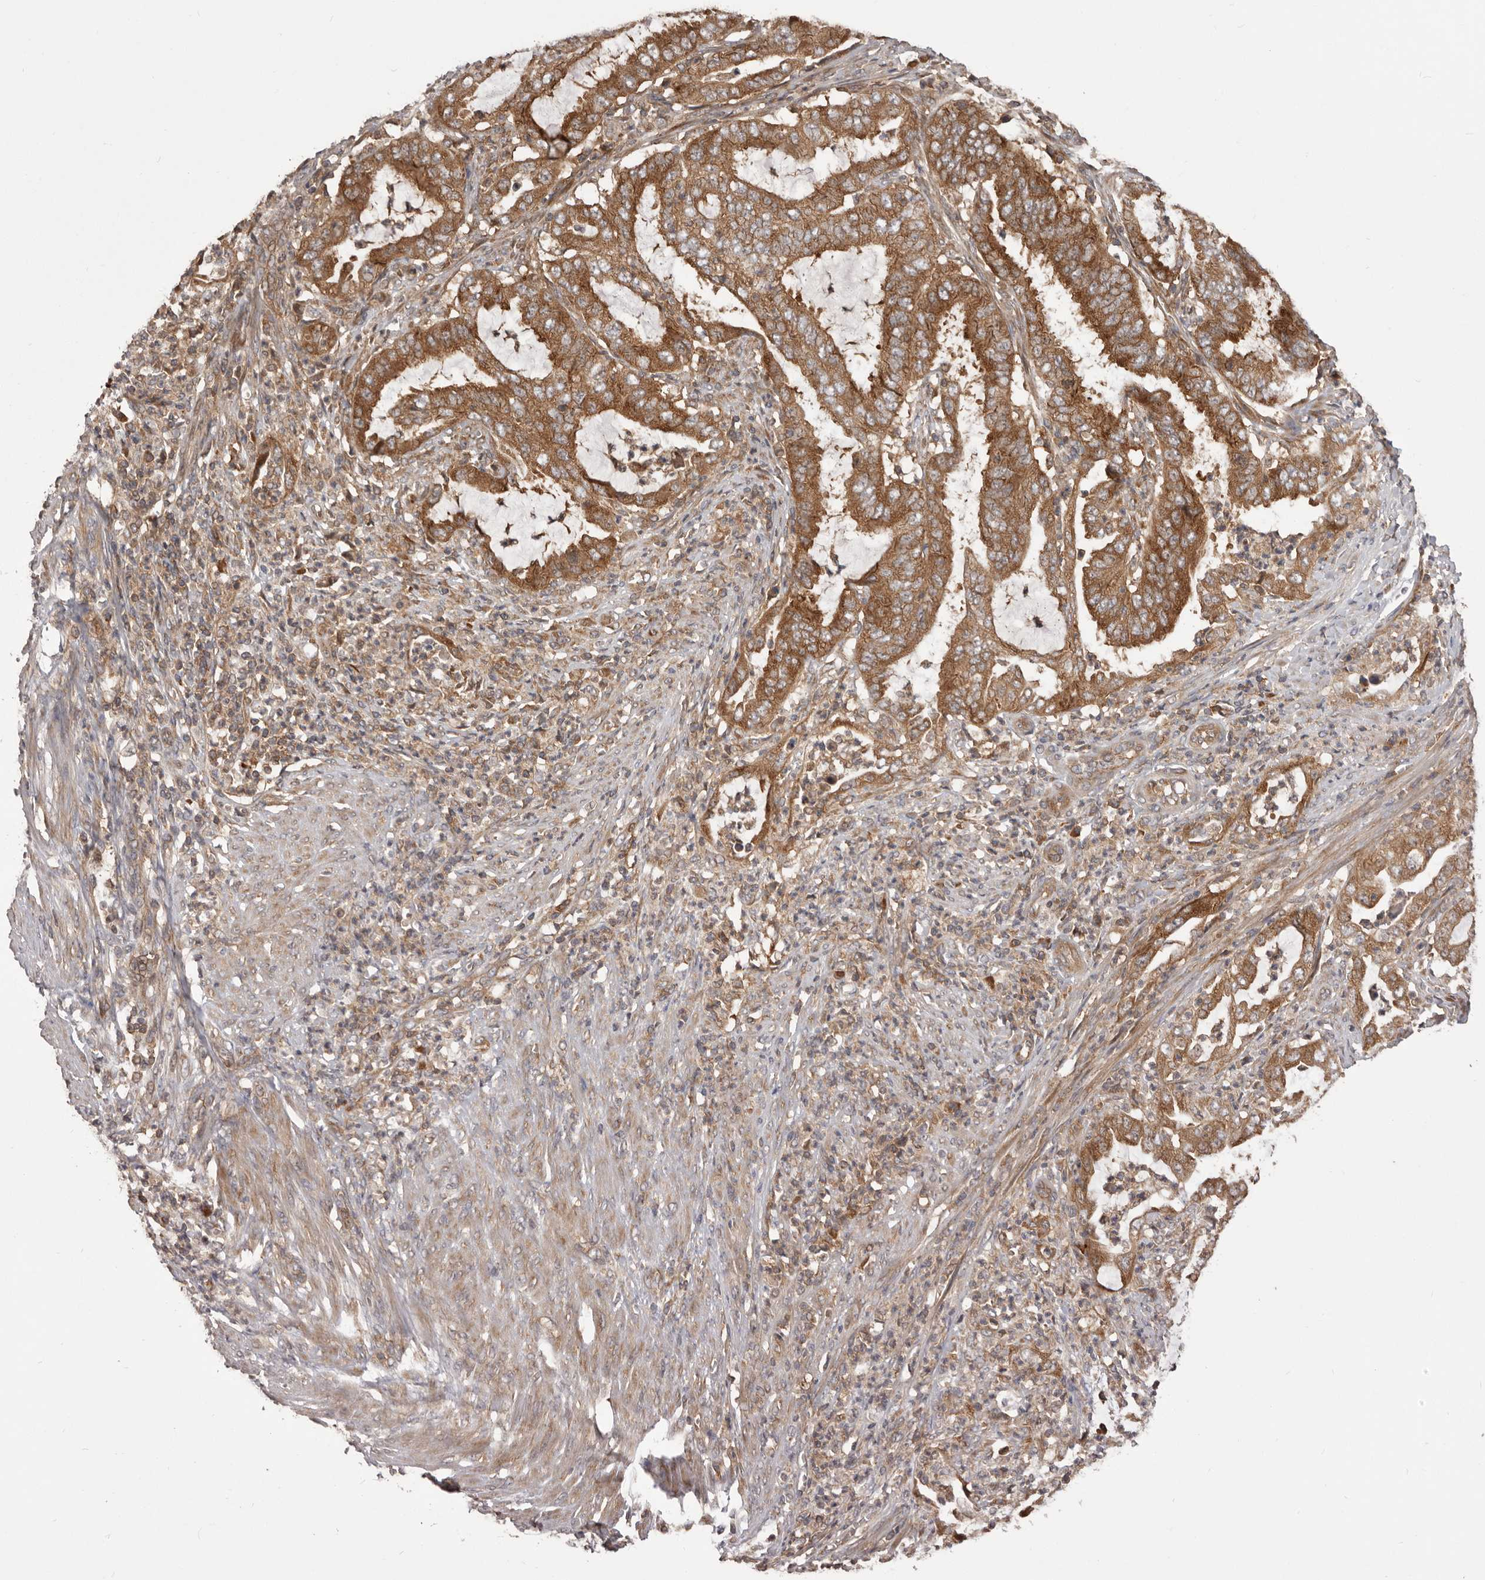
{"staining": {"intensity": "moderate", "quantity": ">75%", "location": "cytoplasmic/membranous"}, "tissue": "endometrial cancer", "cell_type": "Tumor cells", "image_type": "cancer", "snomed": [{"axis": "morphology", "description": "Adenocarcinoma, NOS"}, {"axis": "topography", "description": "Endometrium"}], "caption": "Endometrial cancer tissue exhibits moderate cytoplasmic/membranous staining in about >75% of tumor cells, visualized by immunohistochemistry.", "gene": "HBS1L", "patient": {"sex": "female", "age": 51}}